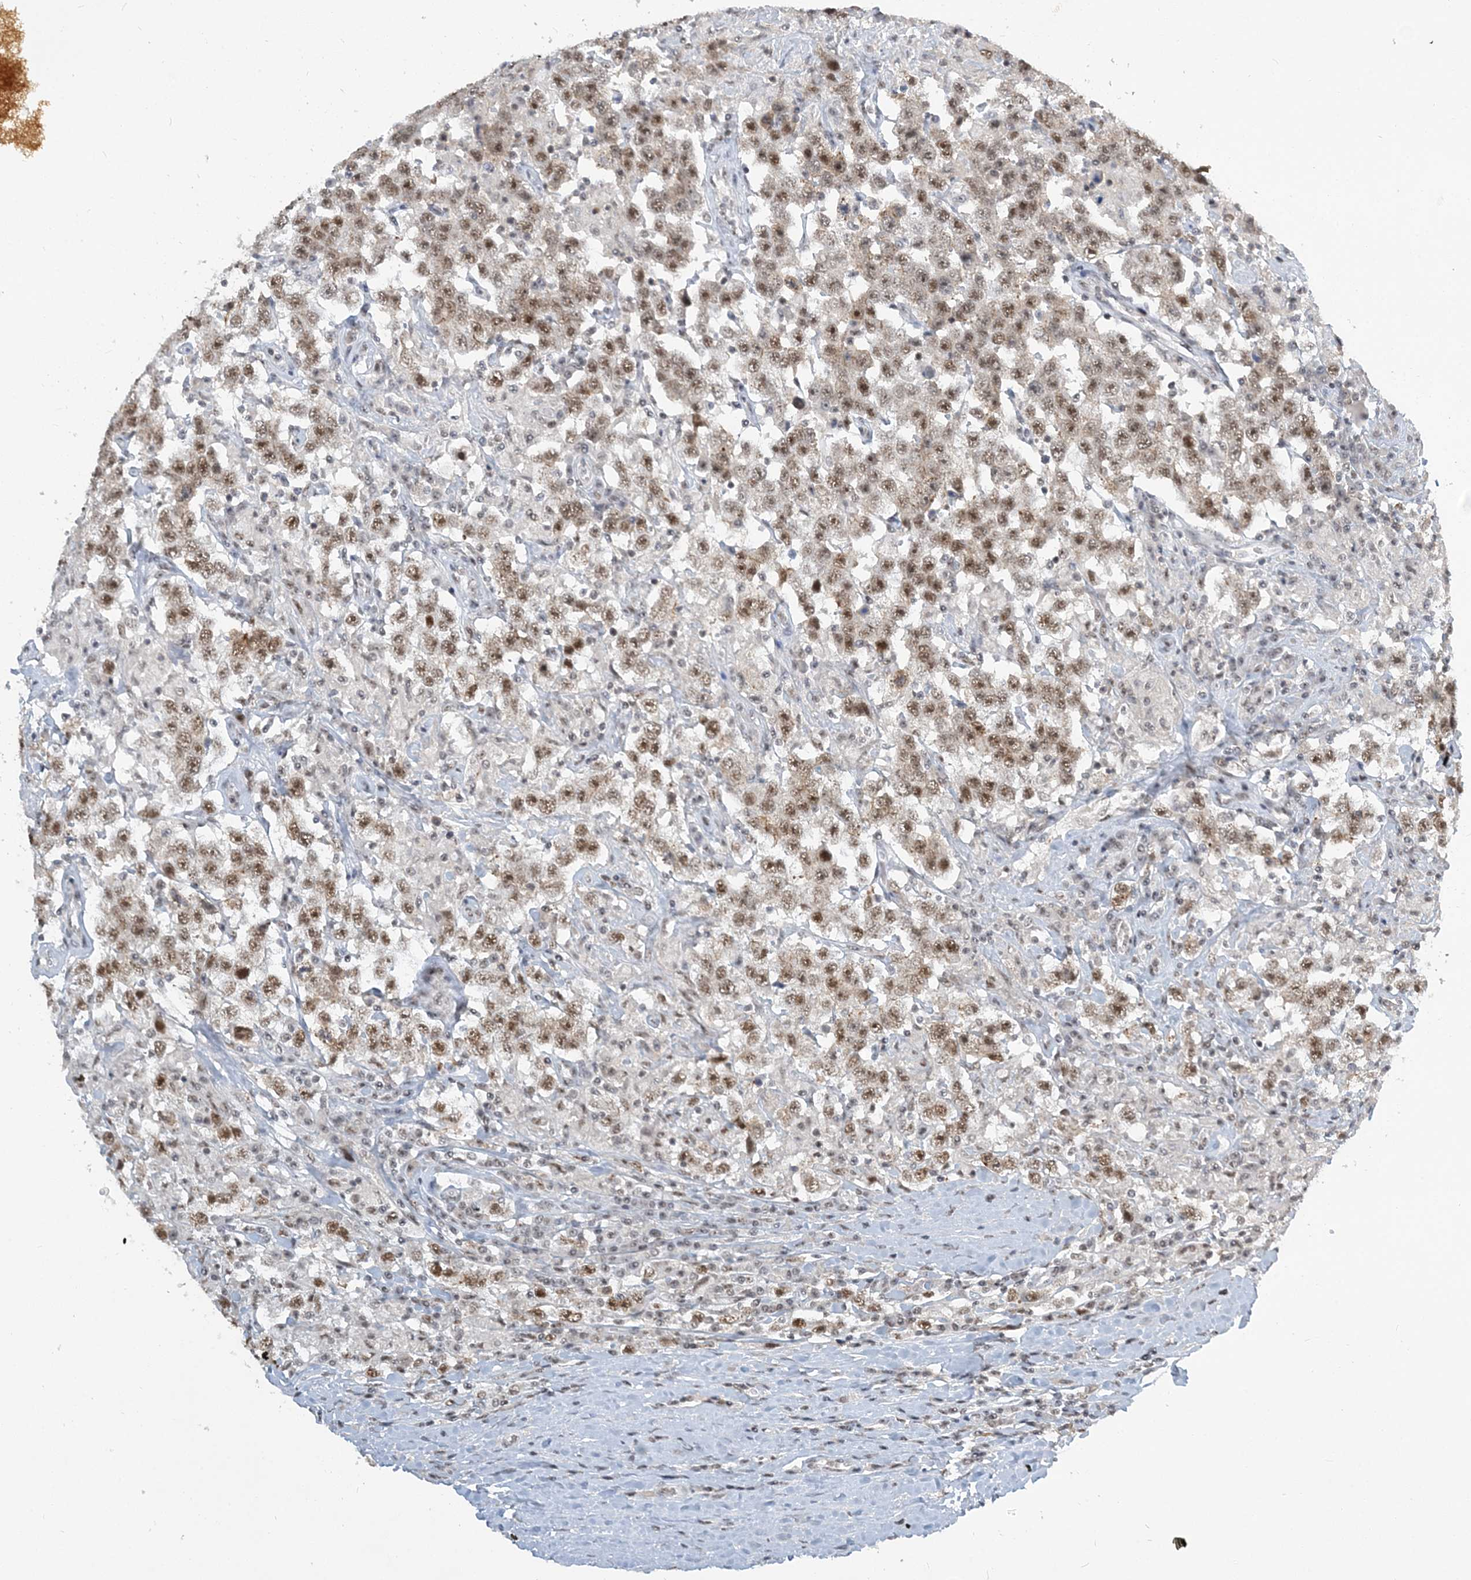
{"staining": {"intensity": "moderate", "quantity": ">75%", "location": "nuclear"}, "tissue": "testis cancer", "cell_type": "Tumor cells", "image_type": "cancer", "snomed": [{"axis": "morphology", "description": "Seminoma, NOS"}, {"axis": "topography", "description": "Testis"}], "caption": "An image of testis seminoma stained for a protein exhibits moderate nuclear brown staining in tumor cells. (DAB (3,3'-diaminobenzidine) IHC with brightfield microscopy, high magnification).", "gene": "PLRG1", "patient": {"sex": "male", "age": 41}}